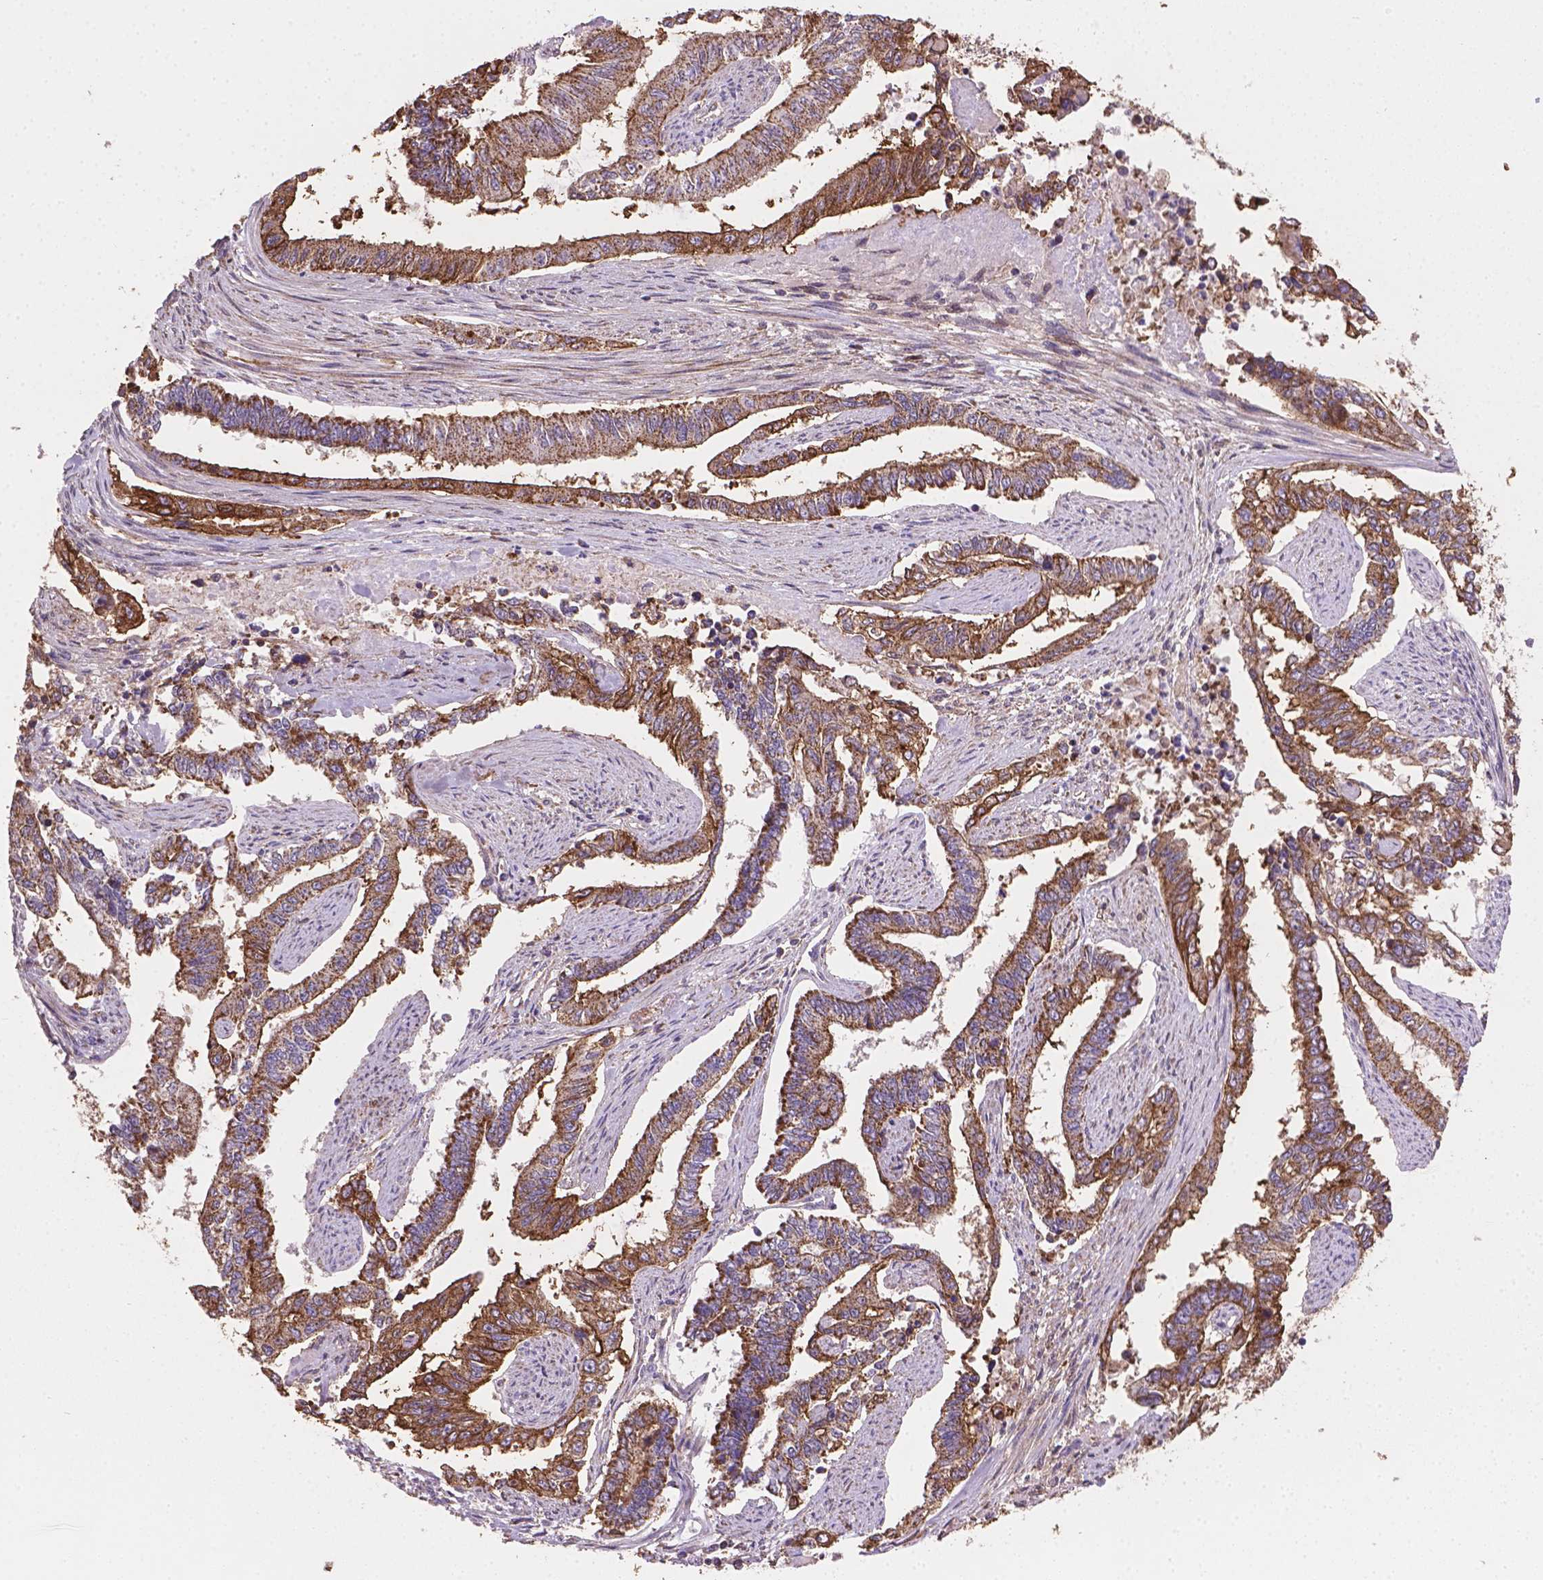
{"staining": {"intensity": "moderate", "quantity": ">75%", "location": "cytoplasmic/membranous"}, "tissue": "endometrial cancer", "cell_type": "Tumor cells", "image_type": "cancer", "snomed": [{"axis": "morphology", "description": "Adenocarcinoma, NOS"}, {"axis": "topography", "description": "Uterus"}], "caption": "Immunohistochemistry photomicrograph of neoplastic tissue: human endometrial adenocarcinoma stained using IHC demonstrates medium levels of moderate protein expression localized specifically in the cytoplasmic/membranous of tumor cells, appearing as a cytoplasmic/membranous brown color.", "gene": "TCAF1", "patient": {"sex": "female", "age": 59}}